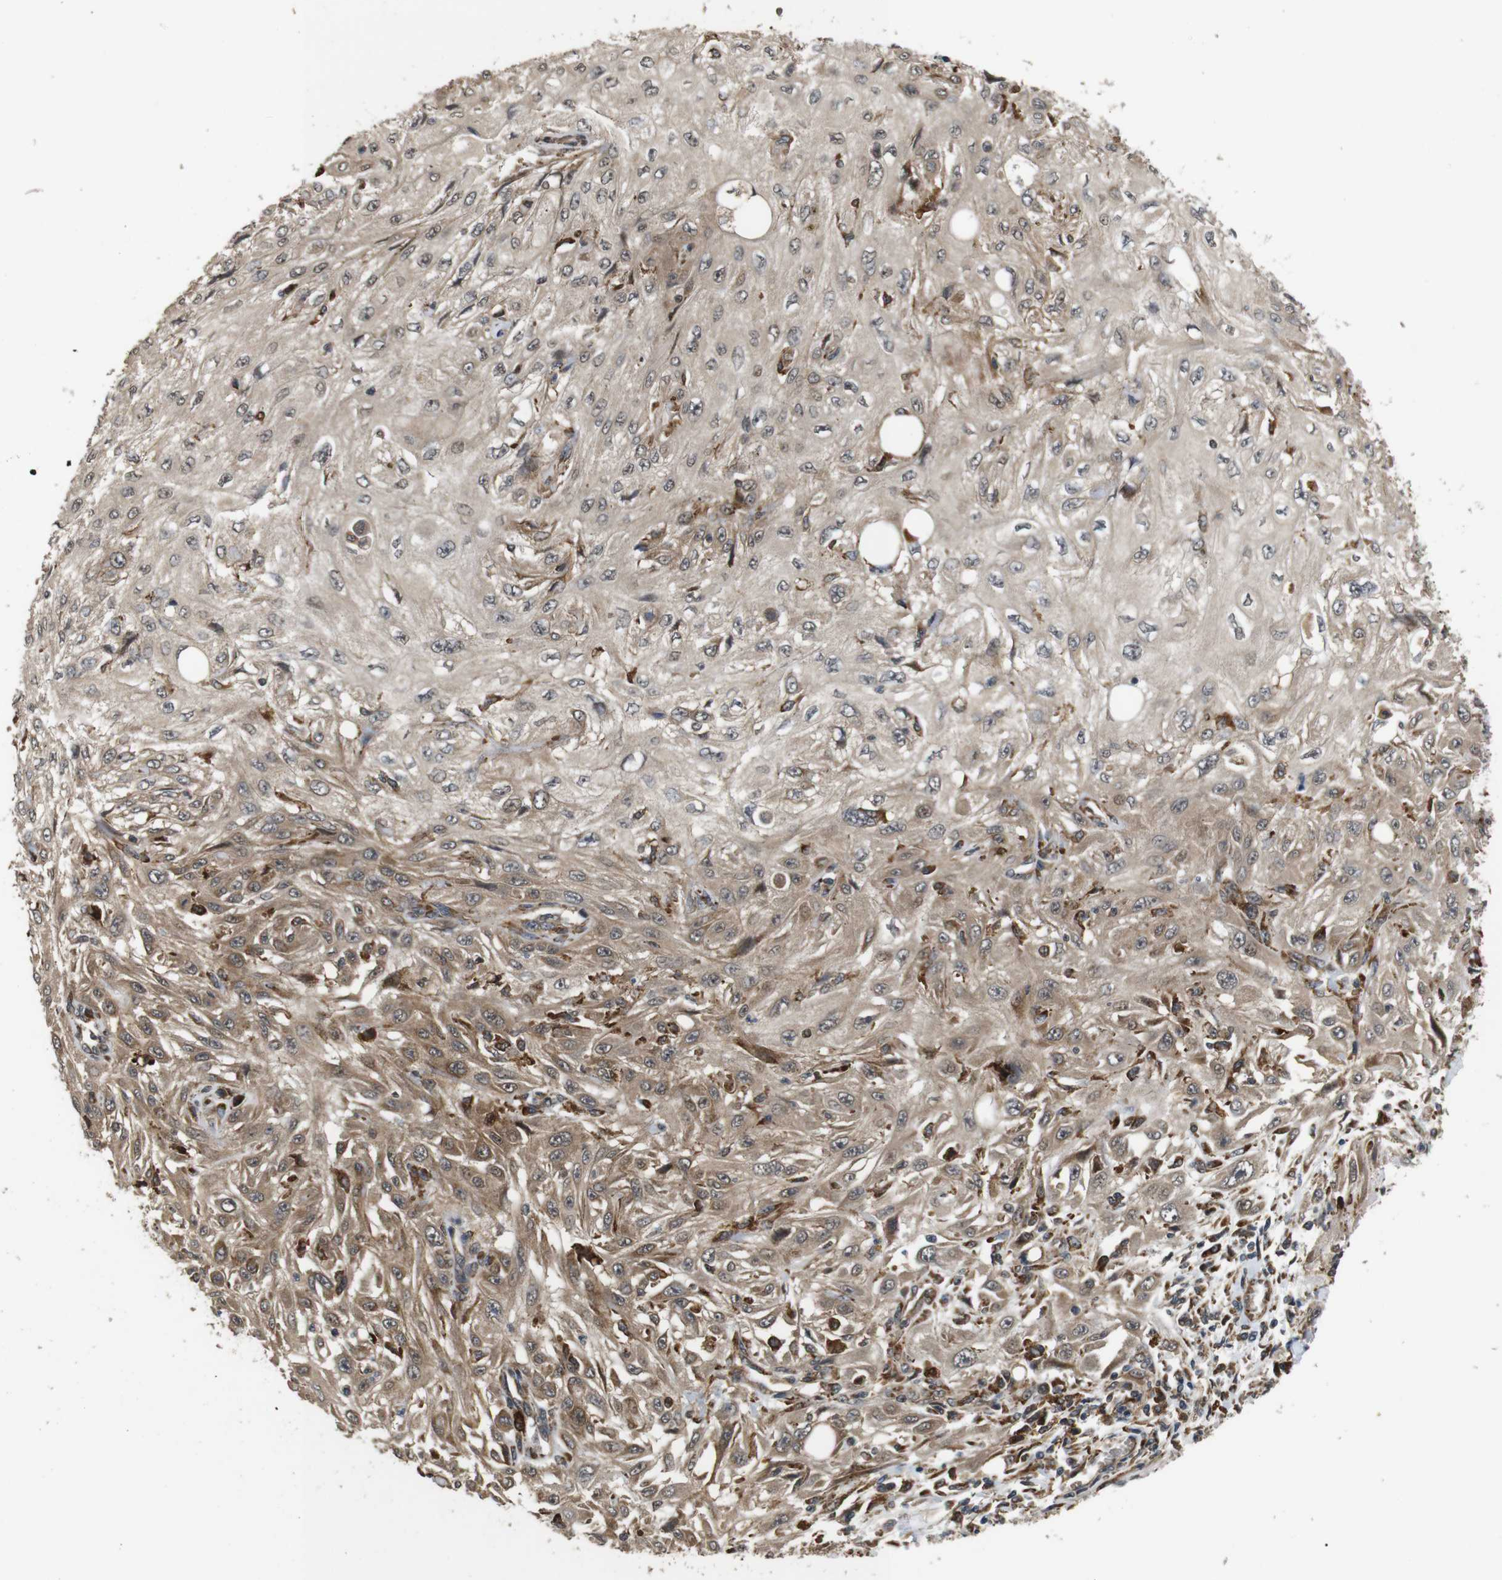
{"staining": {"intensity": "weak", "quantity": ">75%", "location": "cytoplasmic/membranous"}, "tissue": "skin cancer", "cell_type": "Tumor cells", "image_type": "cancer", "snomed": [{"axis": "morphology", "description": "Squamous cell carcinoma, NOS"}, {"axis": "topography", "description": "Skin"}], "caption": "Tumor cells reveal weak cytoplasmic/membranous staining in about >75% of cells in skin cancer (squamous cell carcinoma).", "gene": "EPHB2", "patient": {"sex": "male", "age": 75}}